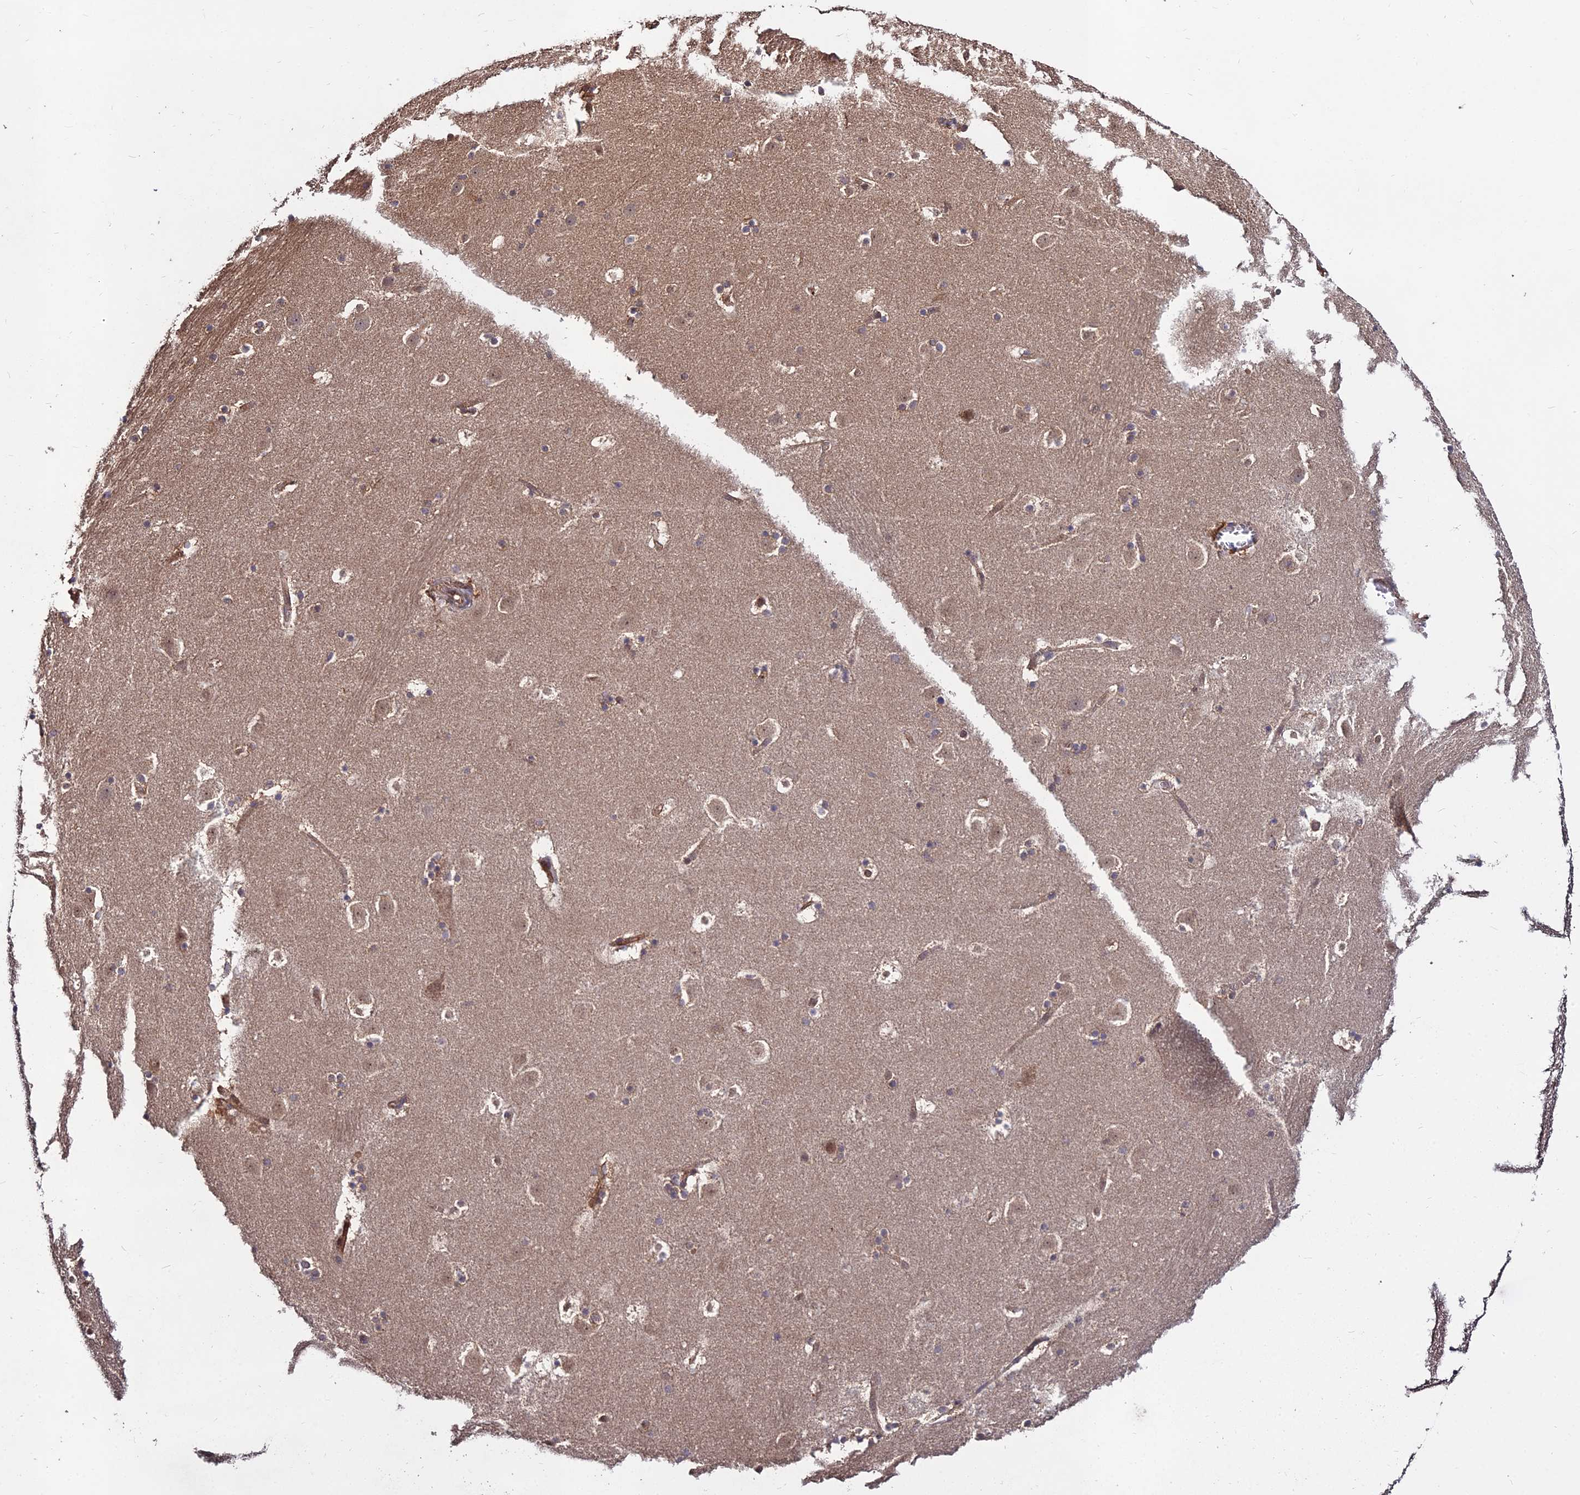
{"staining": {"intensity": "weak", "quantity": "<25%", "location": "cytoplasmic/membranous"}, "tissue": "caudate", "cell_type": "Glial cells", "image_type": "normal", "snomed": [{"axis": "morphology", "description": "Normal tissue, NOS"}, {"axis": "topography", "description": "Lateral ventricle wall"}], "caption": "An image of caudate stained for a protein displays no brown staining in glial cells. (DAB immunohistochemistry with hematoxylin counter stain).", "gene": "GRTP1", "patient": {"sex": "male", "age": 45}}